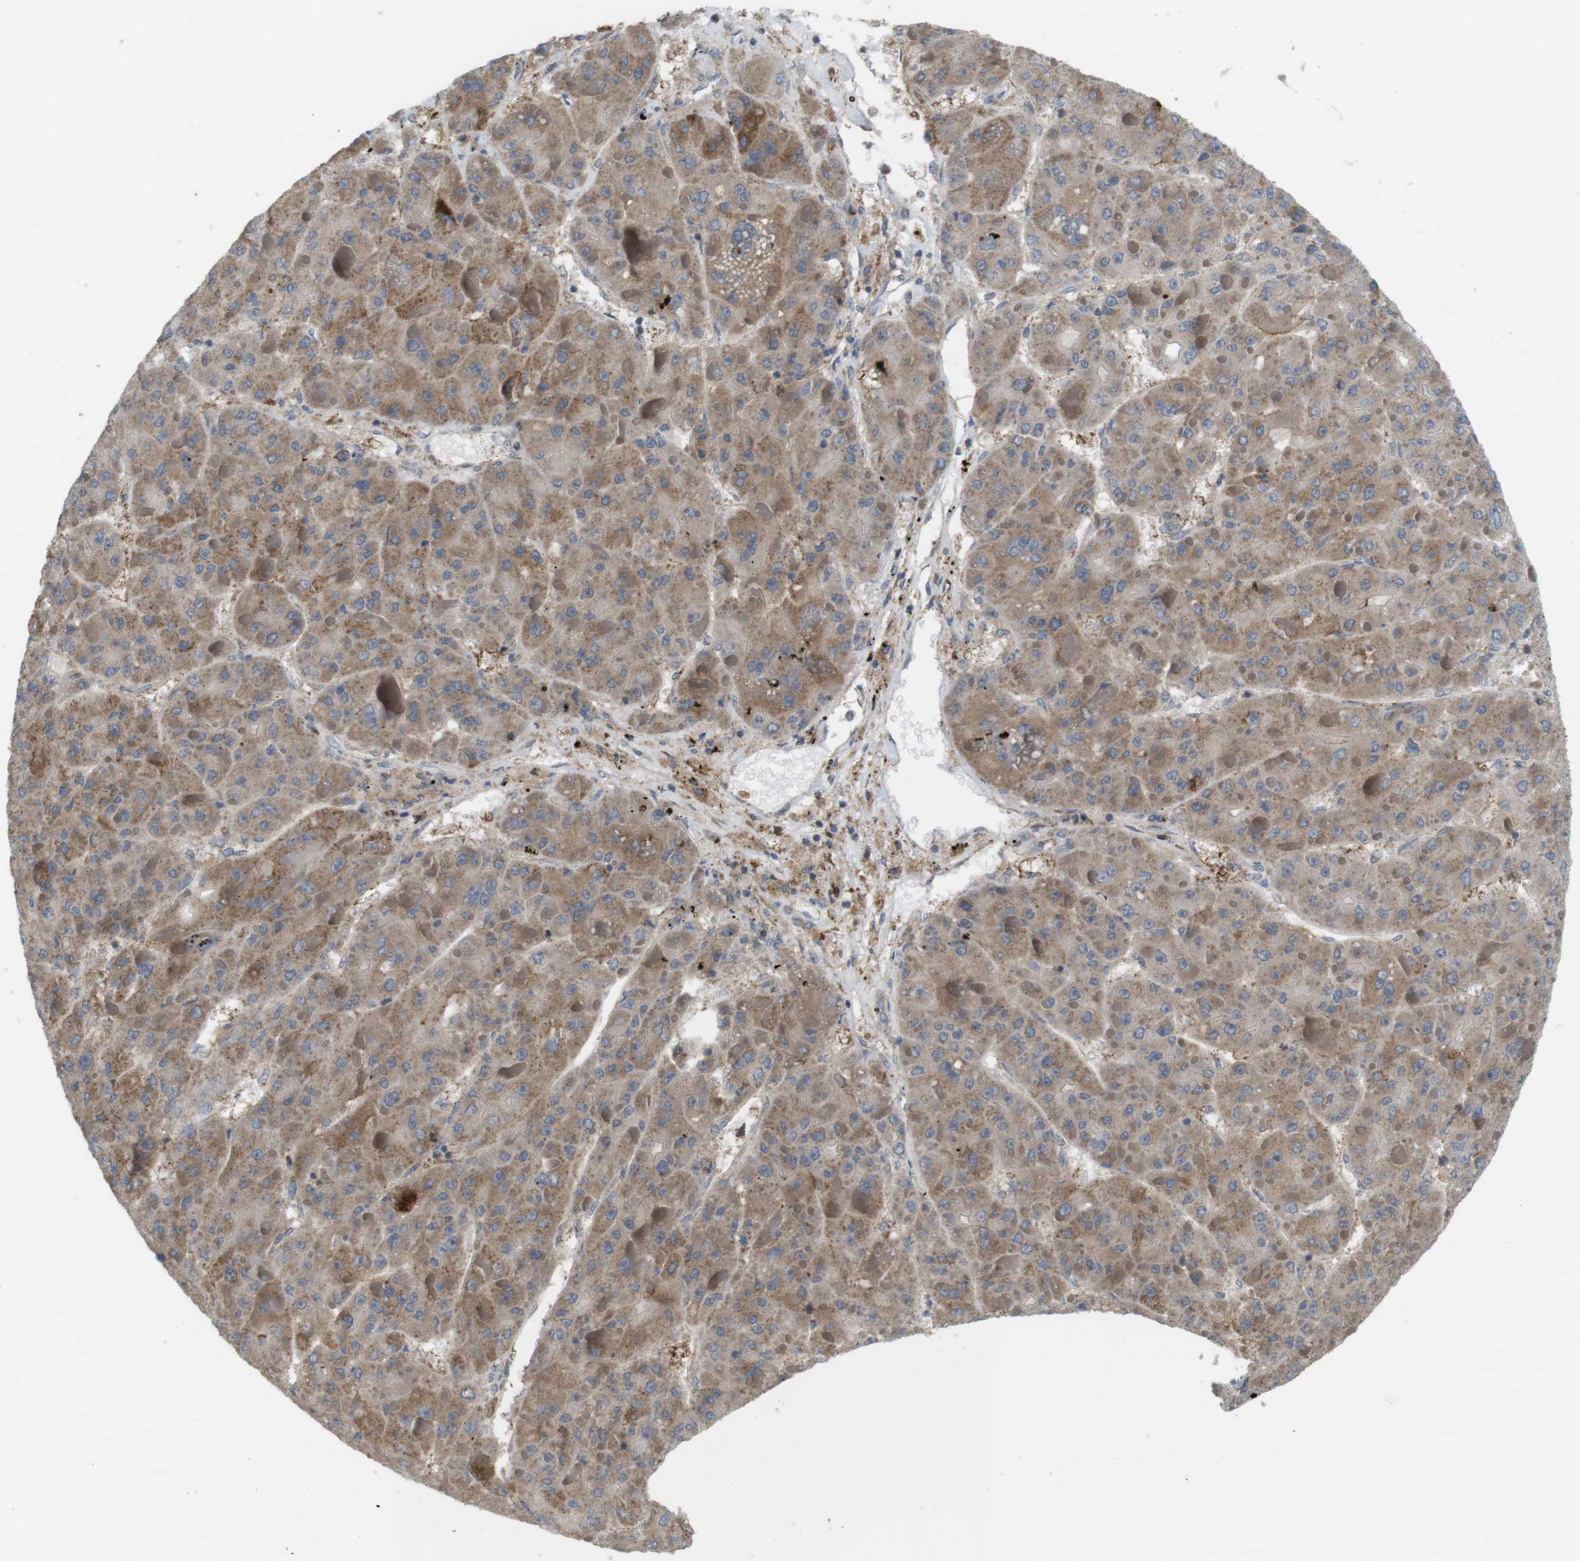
{"staining": {"intensity": "moderate", "quantity": ">75%", "location": "cytoplasmic/membranous"}, "tissue": "liver cancer", "cell_type": "Tumor cells", "image_type": "cancer", "snomed": [{"axis": "morphology", "description": "Carcinoma, Hepatocellular, NOS"}, {"axis": "topography", "description": "Liver"}], "caption": "Liver cancer (hepatocellular carcinoma) stained for a protein shows moderate cytoplasmic/membranous positivity in tumor cells.", "gene": "DDAH2", "patient": {"sex": "female", "age": 73}}